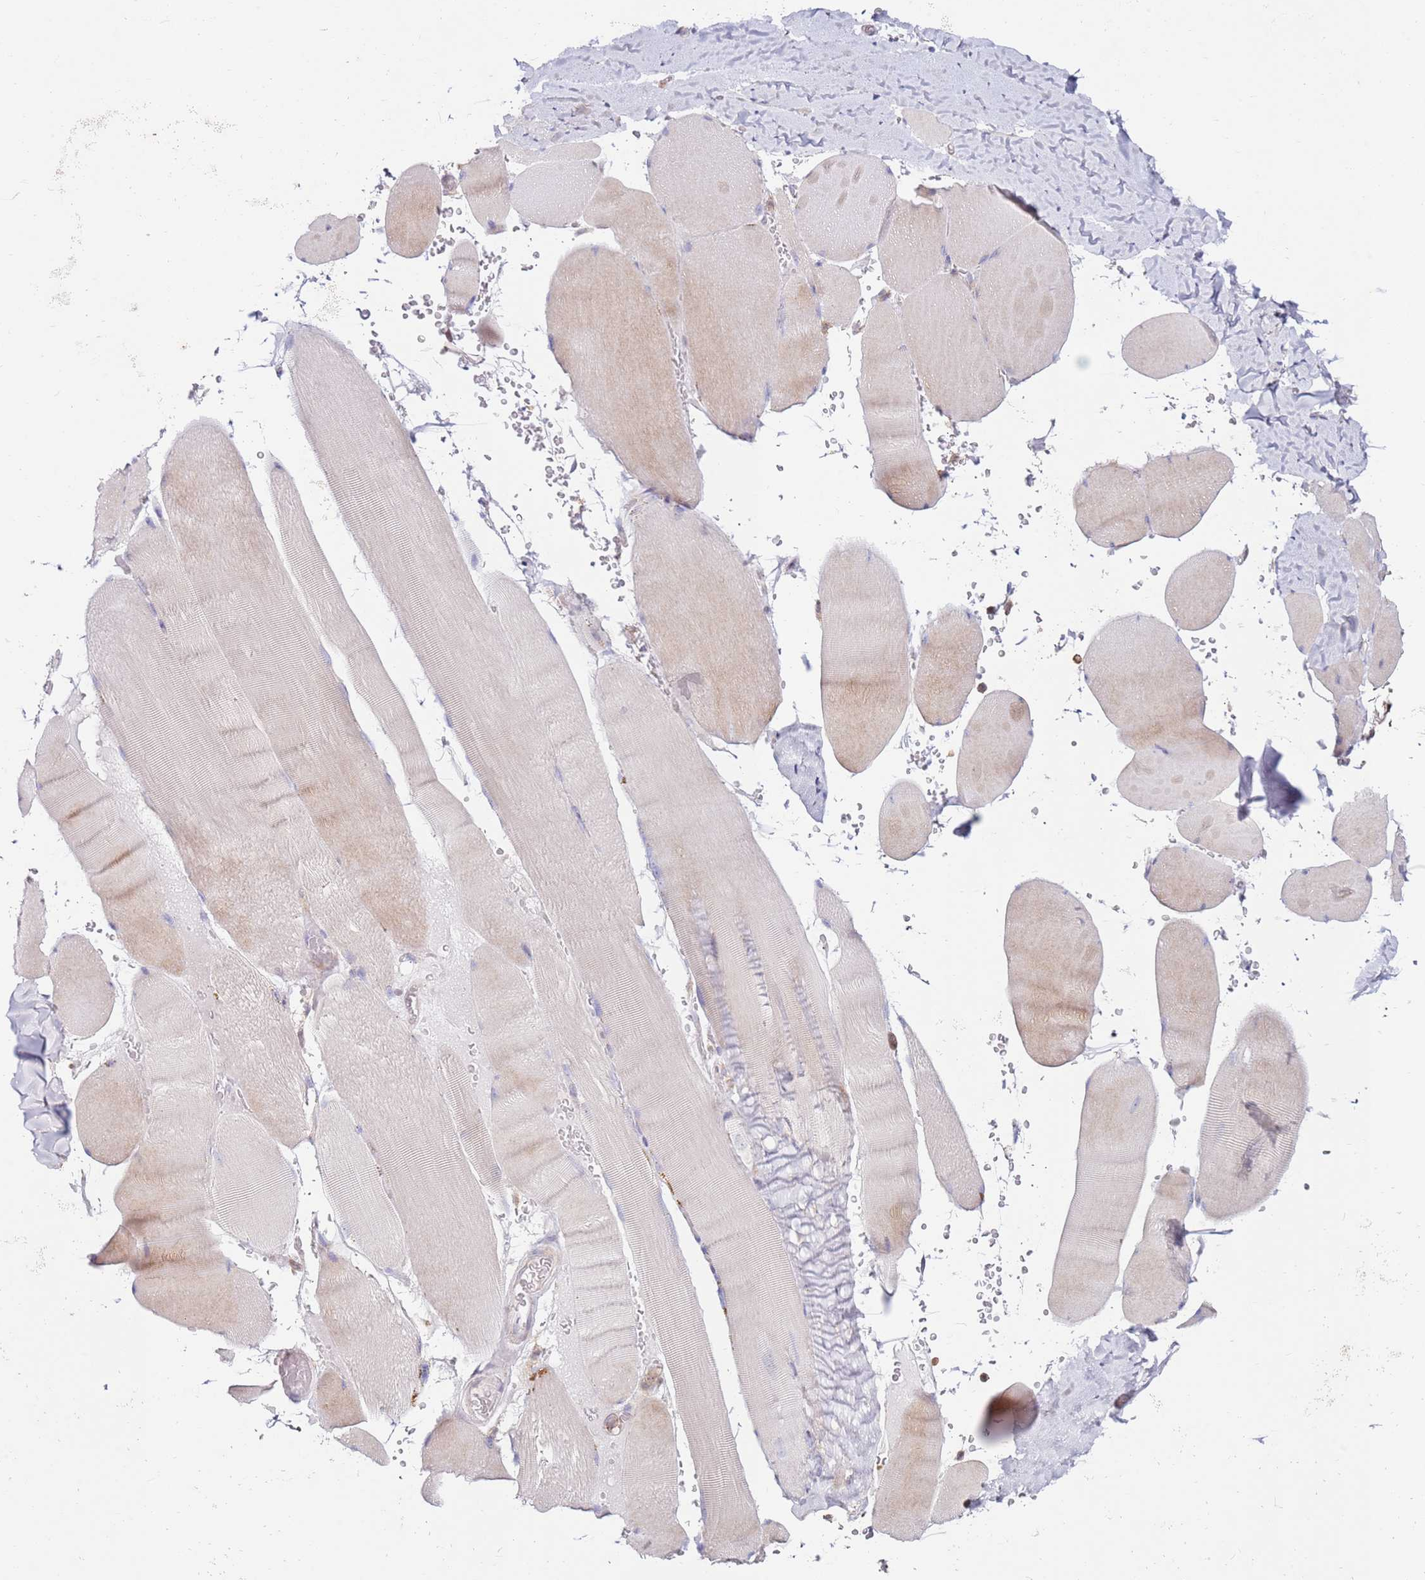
{"staining": {"intensity": "weak", "quantity": "25%-75%", "location": "cytoplasmic/membranous"}, "tissue": "skeletal muscle", "cell_type": "Myocytes", "image_type": "normal", "snomed": [{"axis": "morphology", "description": "Normal tissue, NOS"}, {"axis": "topography", "description": "Skeletal muscle"}, {"axis": "topography", "description": "Head-Neck"}], "caption": "High-power microscopy captured an immunohistochemistry (IHC) histopathology image of normal skeletal muscle, revealing weak cytoplasmic/membranous expression in approximately 25%-75% of myocytes.", "gene": "CNOT9", "patient": {"sex": "male", "age": 66}}